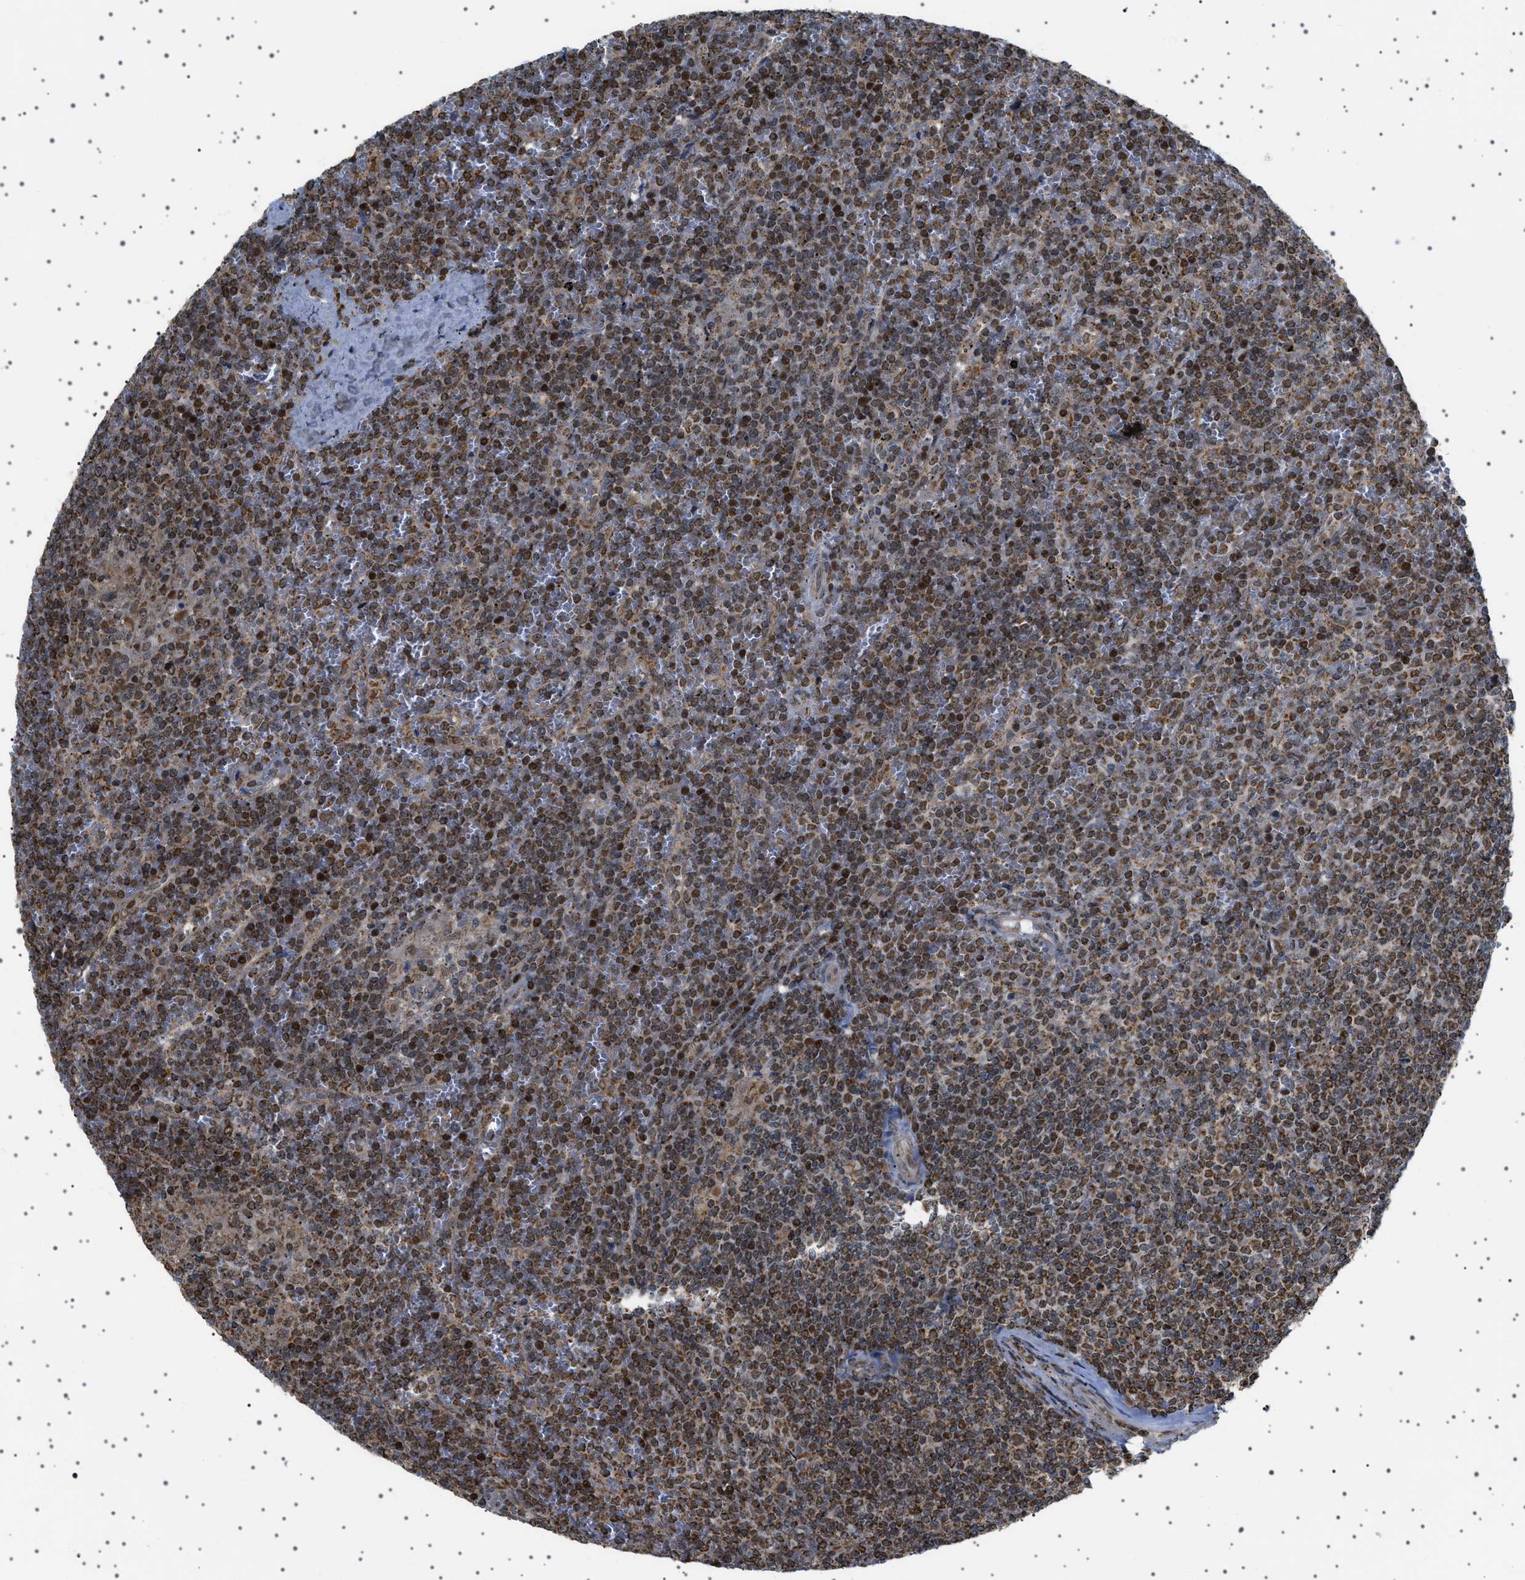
{"staining": {"intensity": "moderate", "quantity": ">75%", "location": "cytoplasmic/membranous,nuclear"}, "tissue": "lymphoma", "cell_type": "Tumor cells", "image_type": "cancer", "snomed": [{"axis": "morphology", "description": "Malignant lymphoma, non-Hodgkin's type, Low grade"}, {"axis": "topography", "description": "Spleen"}], "caption": "Lymphoma stained for a protein reveals moderate cytoplasmic/membranous and nuclear positivity in tumor cells.", "gene": "MELK", "patient": {"sex": "female", "age": 19}}